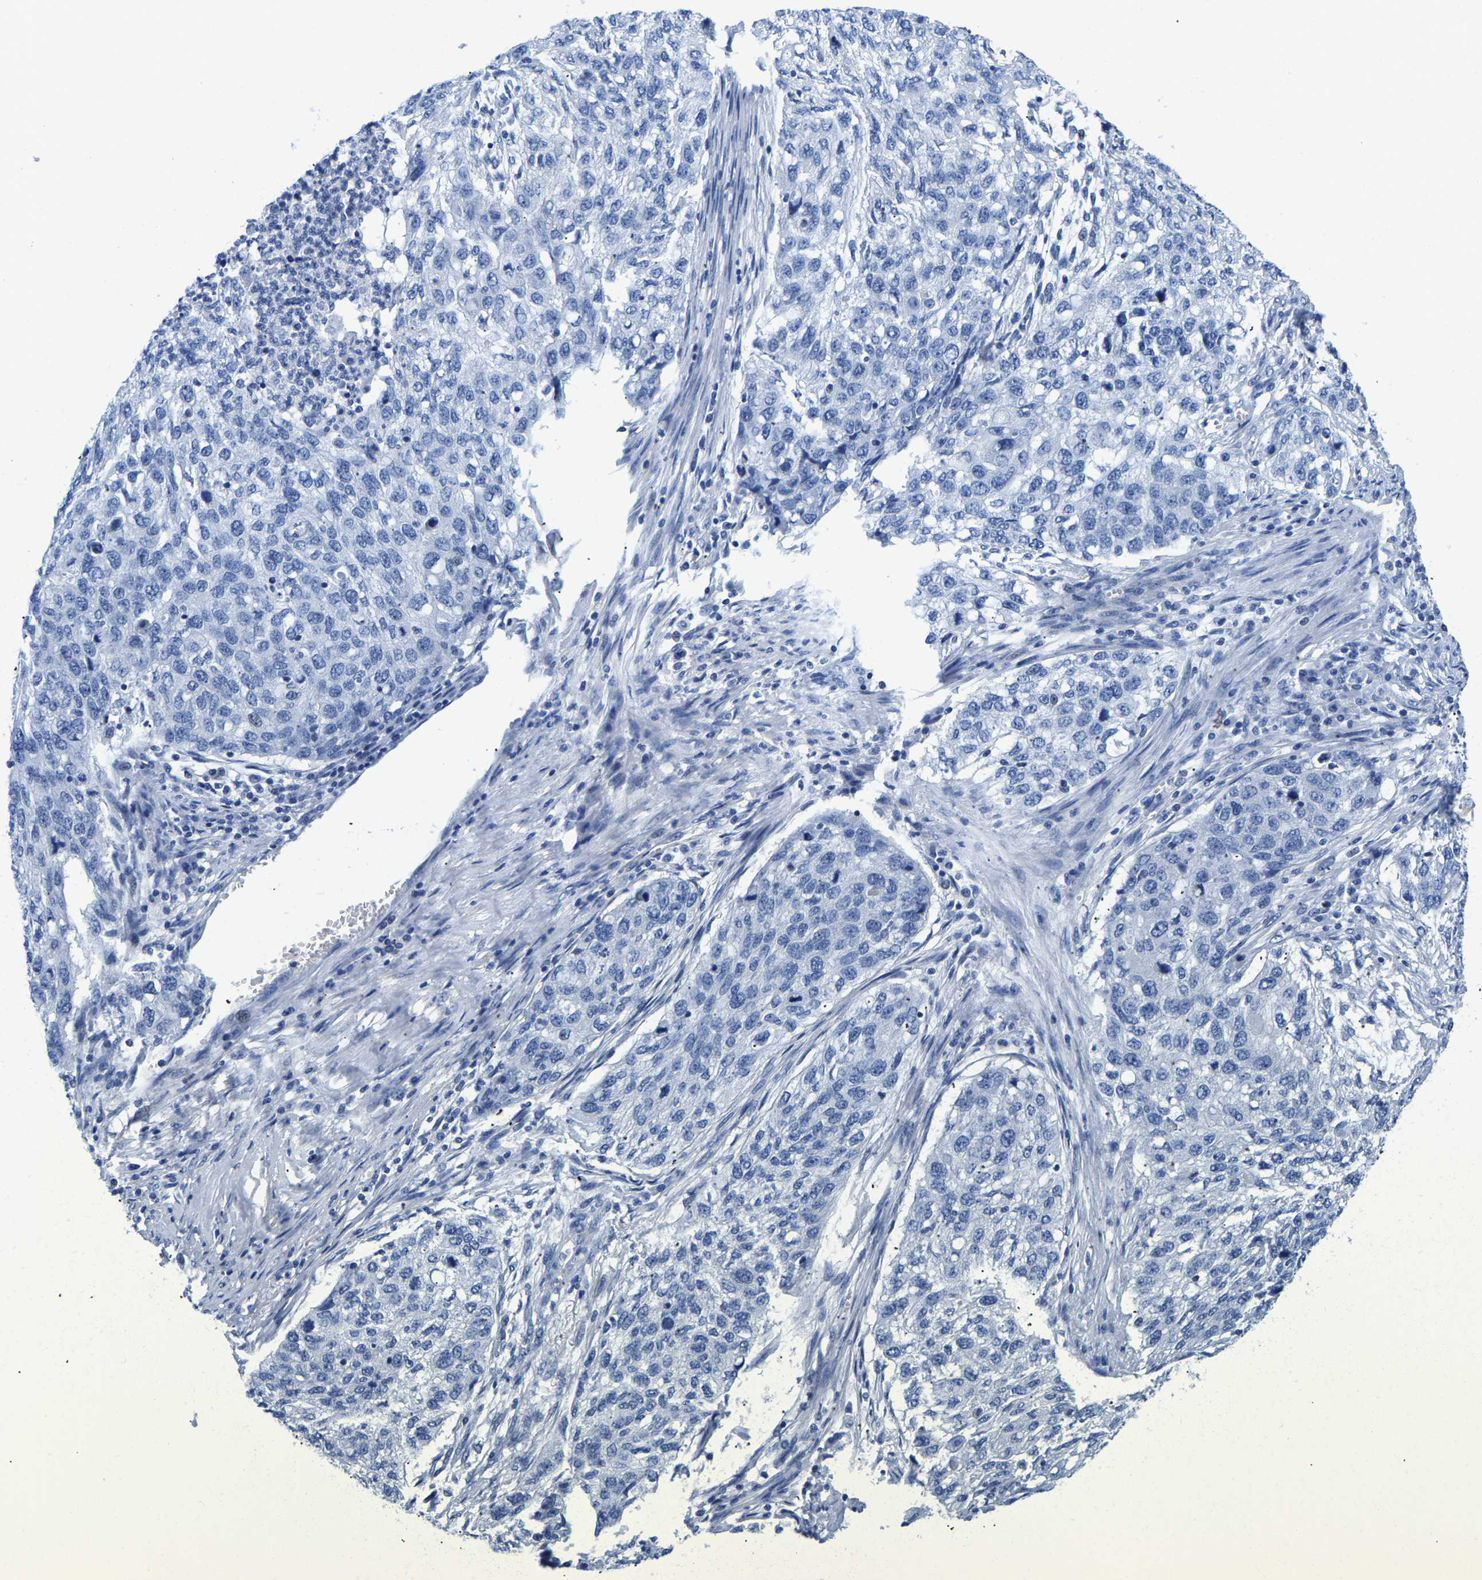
{"staining": {"intensity": "negative", "quantity": "none", "location": "none"}, "tissue": "lung cancer", "cell_type": "Tumor cells", "image_type": "cancer", "snomed": [{"axis": "morphology", "description": "Squamous cell carcinoma, NOS"}, {"axis": "topography", "description": "Lung"}], "caption": "An IHC histopathology image of lung squamous cell carcinoma is shown. There is no staining in tumor cells of lung squamous cell carcinoma.", "gene": "UPK3A", "patient": {"sex": "female", "age": 63}}